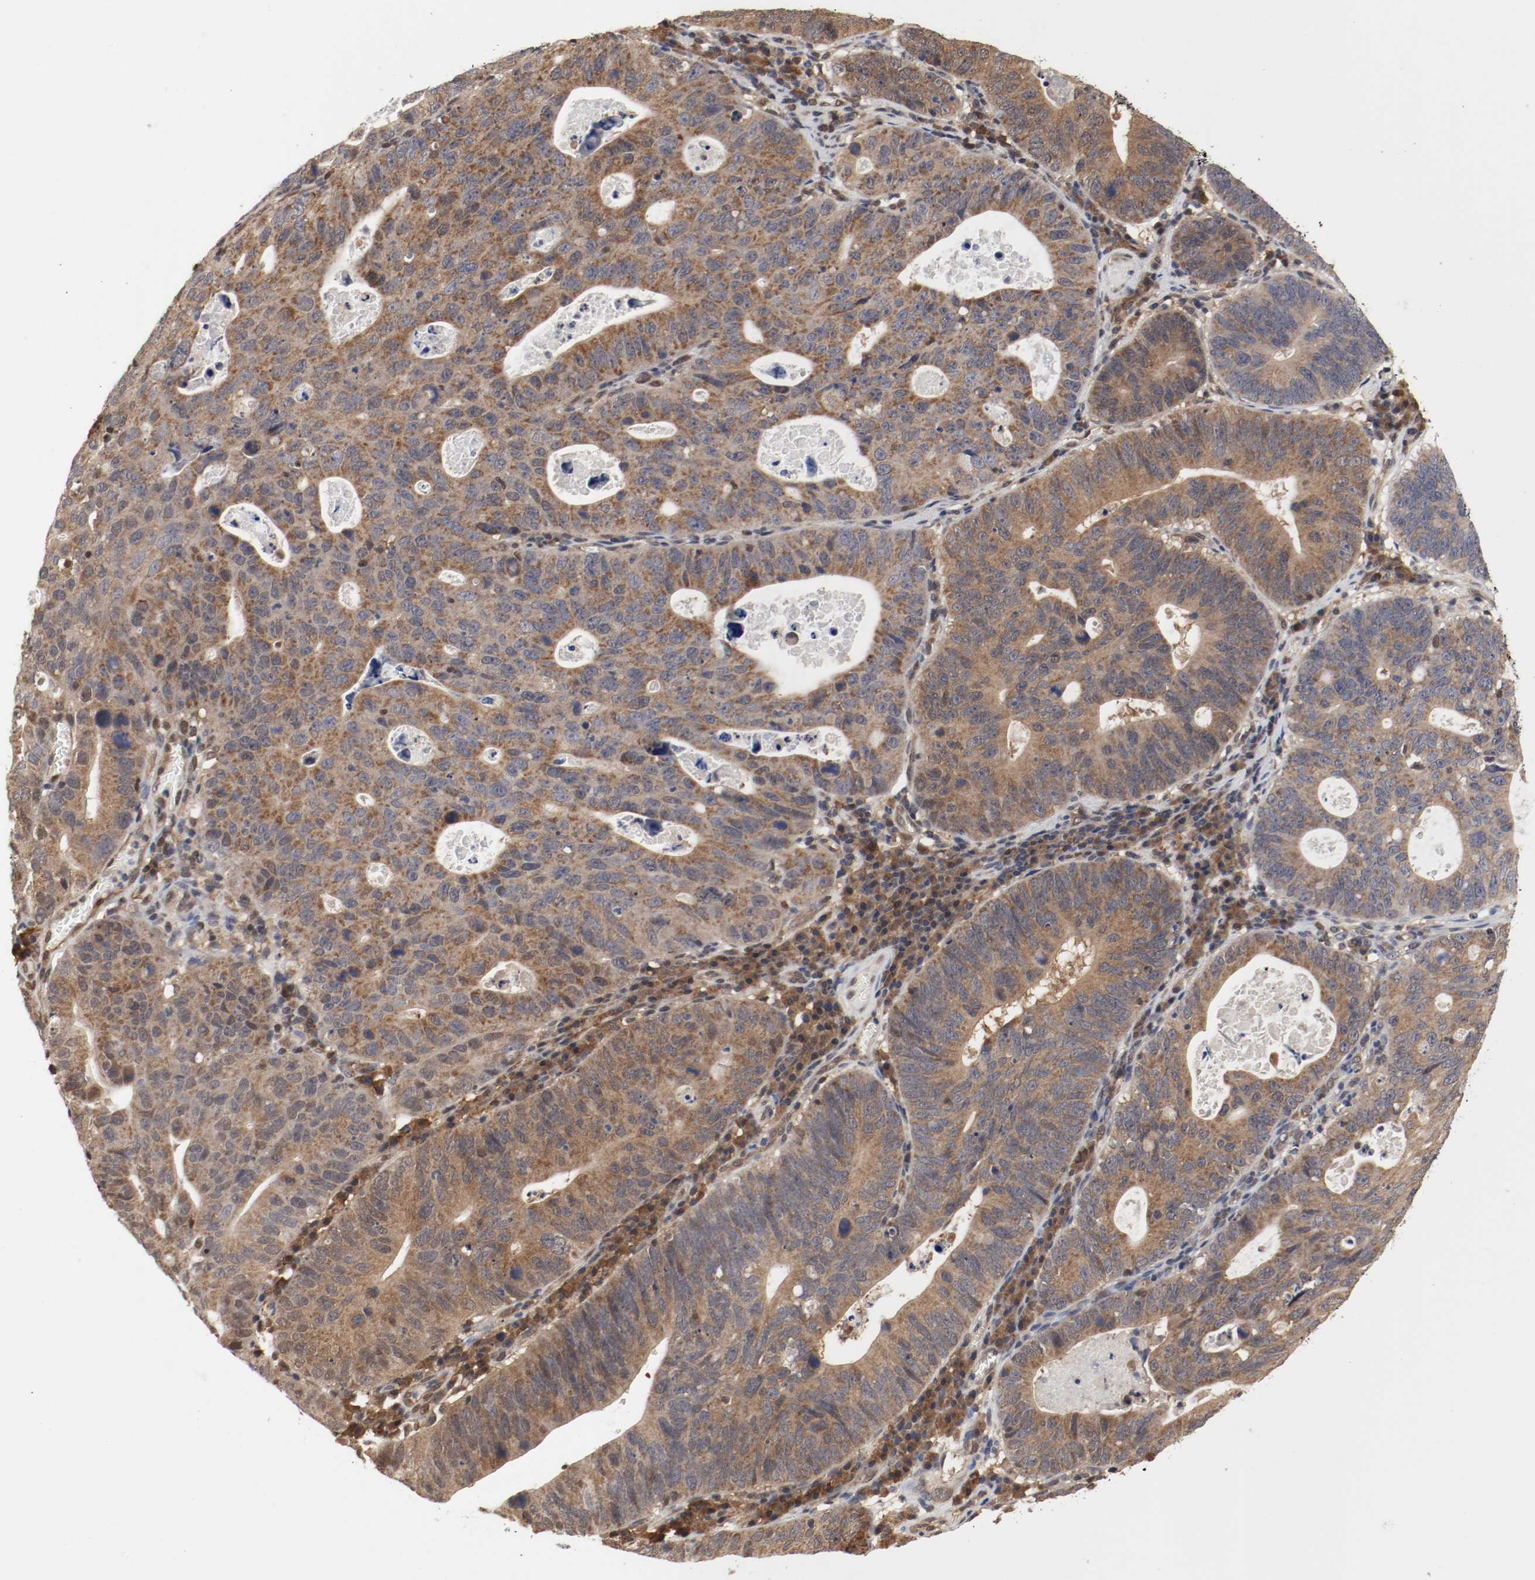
{"staining": {"intensity": "moderate", "quantity": ">75%", "location": "cytoplasmic/membranous"}, "tissue": "stomach cancer", "cell_type": "Tumor cells", "image_type": "cancer", "snomed": [{"axis": "morphology", "description": "Adenocarcinoma, NOS"}, {"axis": "topography", "description": "Stomach"}], "caption": "Immunohistochemical staining of human stomach adenocarcinoma shows medium levels of moderate cytoplasmic/membranous positivity in approximately >75% of tumor cells.", "gene": "AFG3L2", "patient": {"sex": "male", "age": 59}}